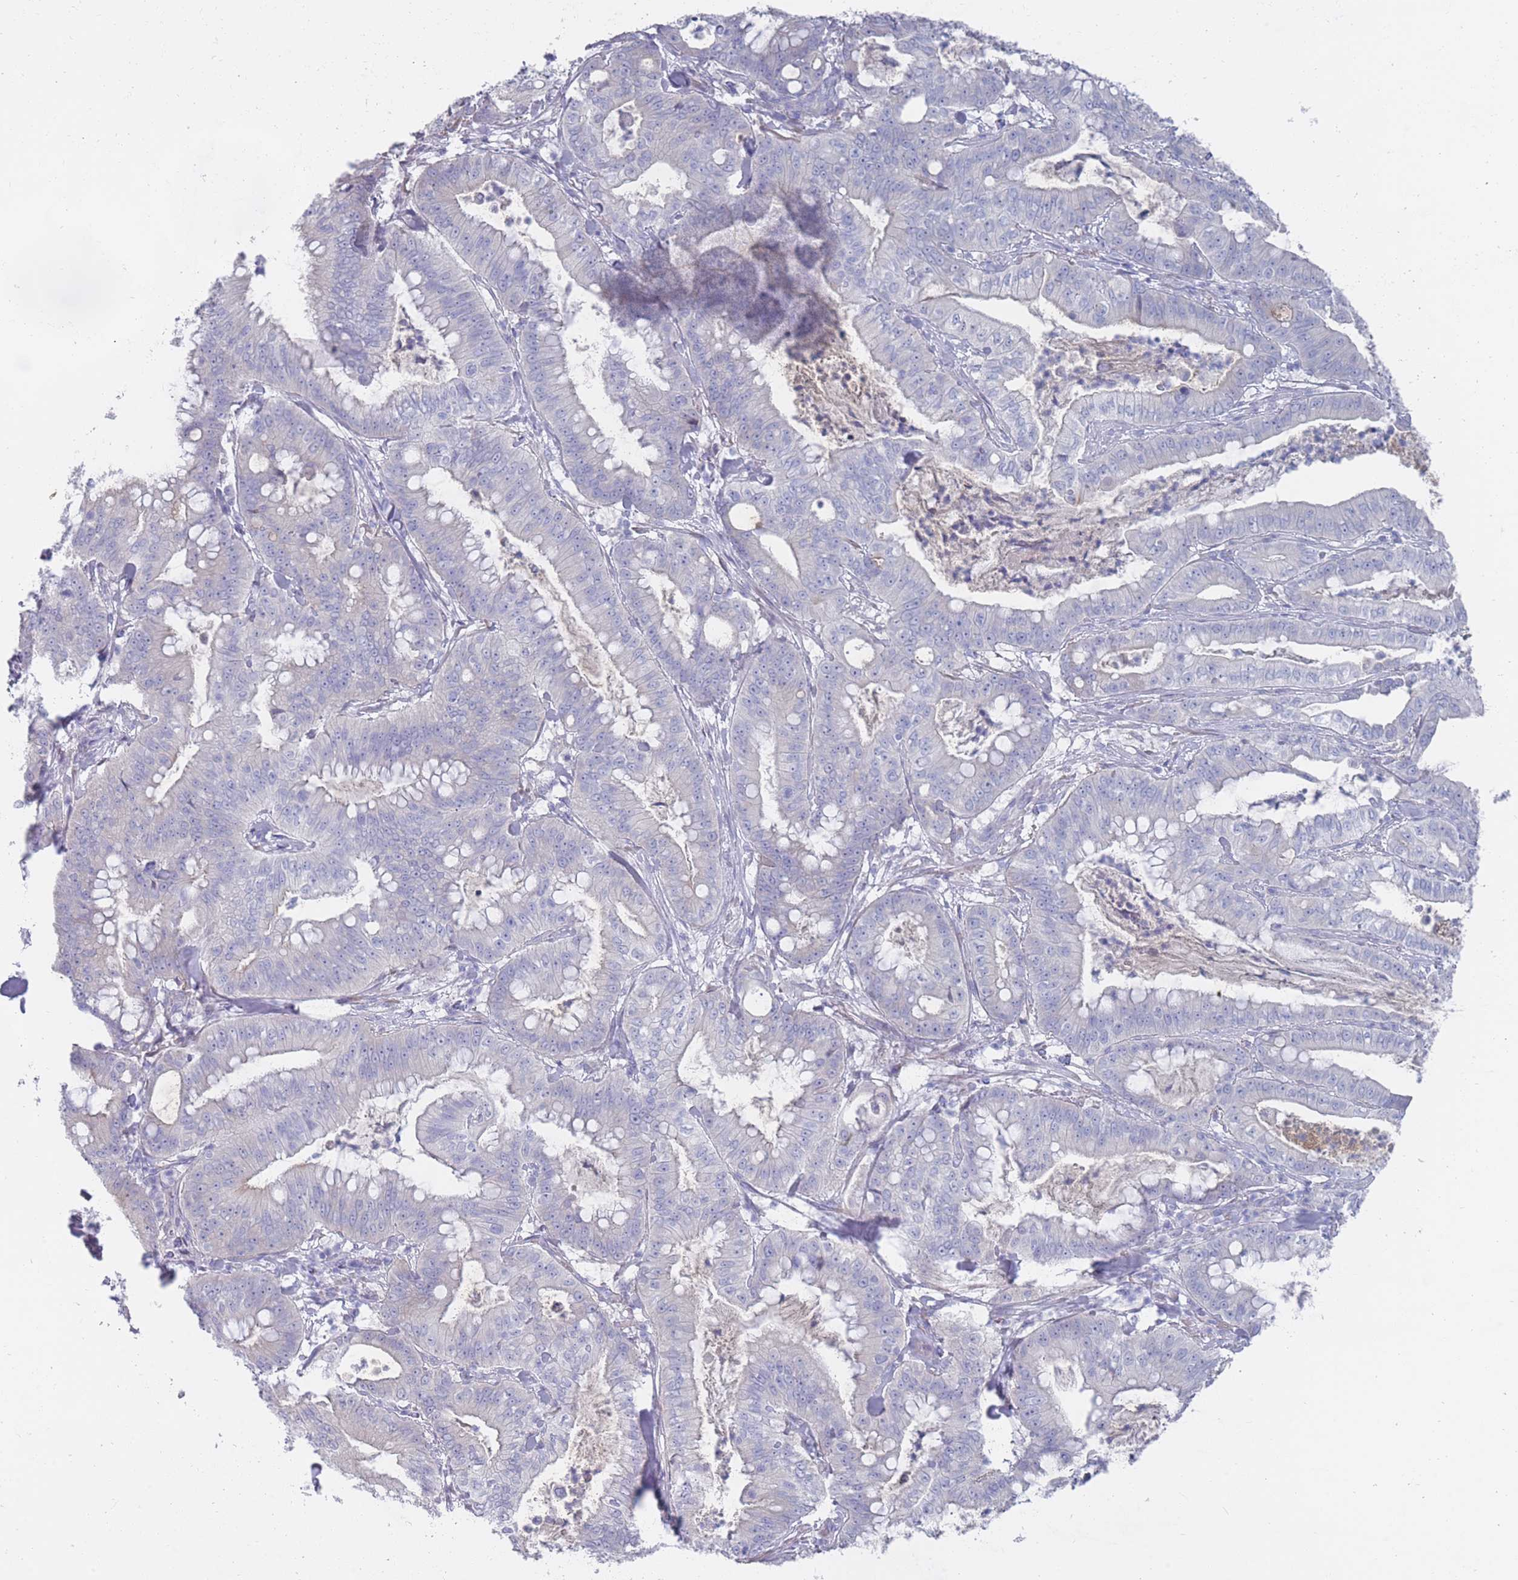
{"staining": {"intensity": "negative", "quantity": "none", "location": "none"}, "tissue": "pancreatic cancer", "cell_type": "Tumor cells", "image_type": "cancer", "snomed": [{"axis": "morphology", "description": "Adenocarcinoma, NOS"}, {"axis": "topography", "description": "Pancreas"}], "caption": "Immunohistochemistry (IHC) micrograph of neoplastic tissue: human adenocarcinoma (pancreatic) stained with DAB (3,3'-diaminobenzidine) displays no significant protein staining in tumor cells. (DAB immunohistochemistry, high magnification).", "gene": "PIGU", "patient": {"sex": "male", "age": 71}}